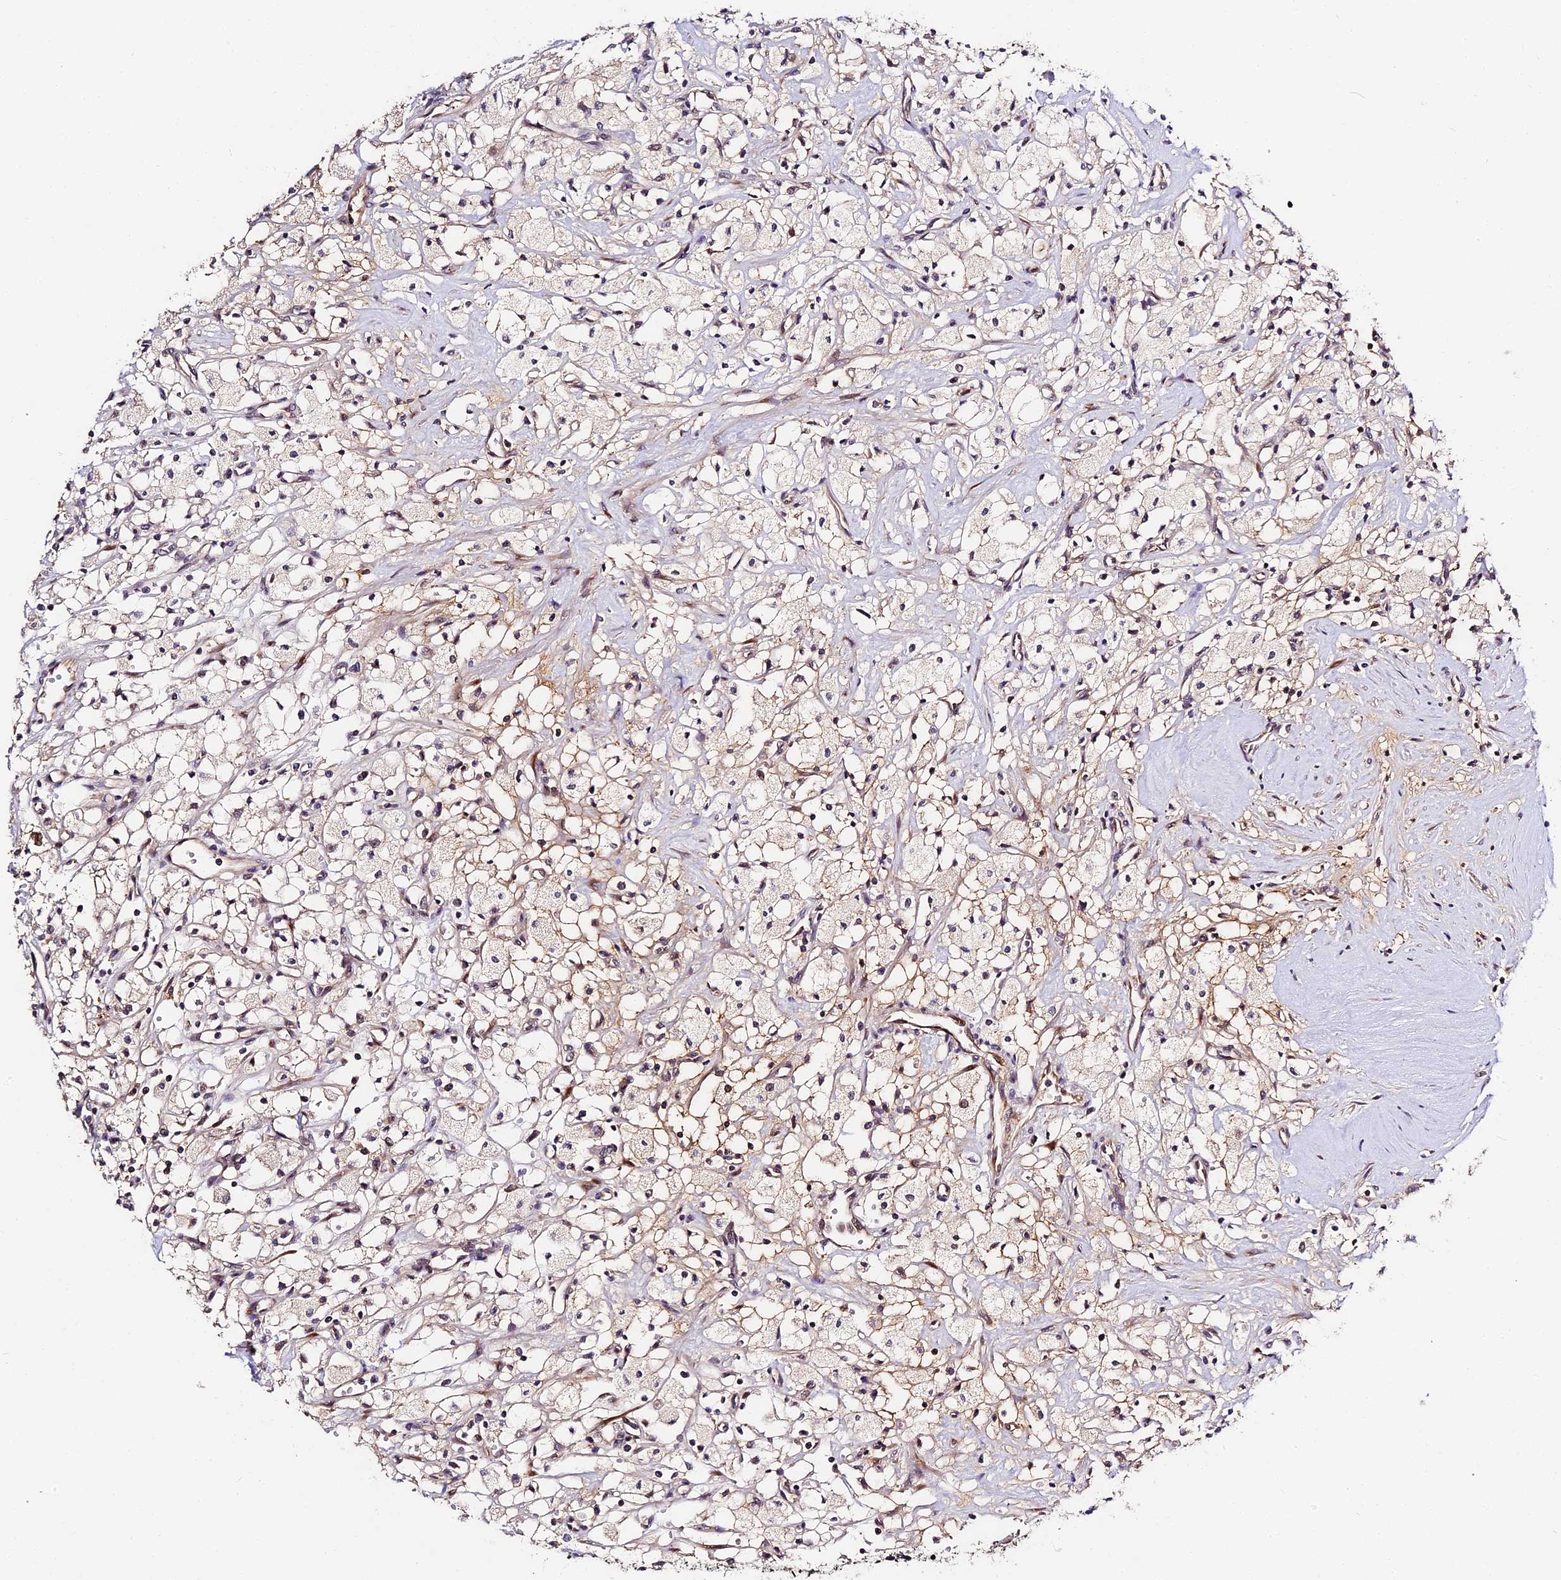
{"staining": {"intensity": "moderate", "quantity": "<25%", "location": "cytoplasmic/membranous"}, "tissue": "renal cancer", "cell_type": "Tumor cells", "image_type": "cancer", "snomed": [{"axis": "morphology", "description": "Adenocarcinoma, NOS"}, {"axis": "topography", "description": "Kidney"}], "caption": "Tumor cells reveal low levels of moderate cytoplasmic/membranous staining in about <25% of cells in renal cancer (adenocarcinoma).", "gene": "BSCL2", "patient": {"sex": "male", "age": 59}}